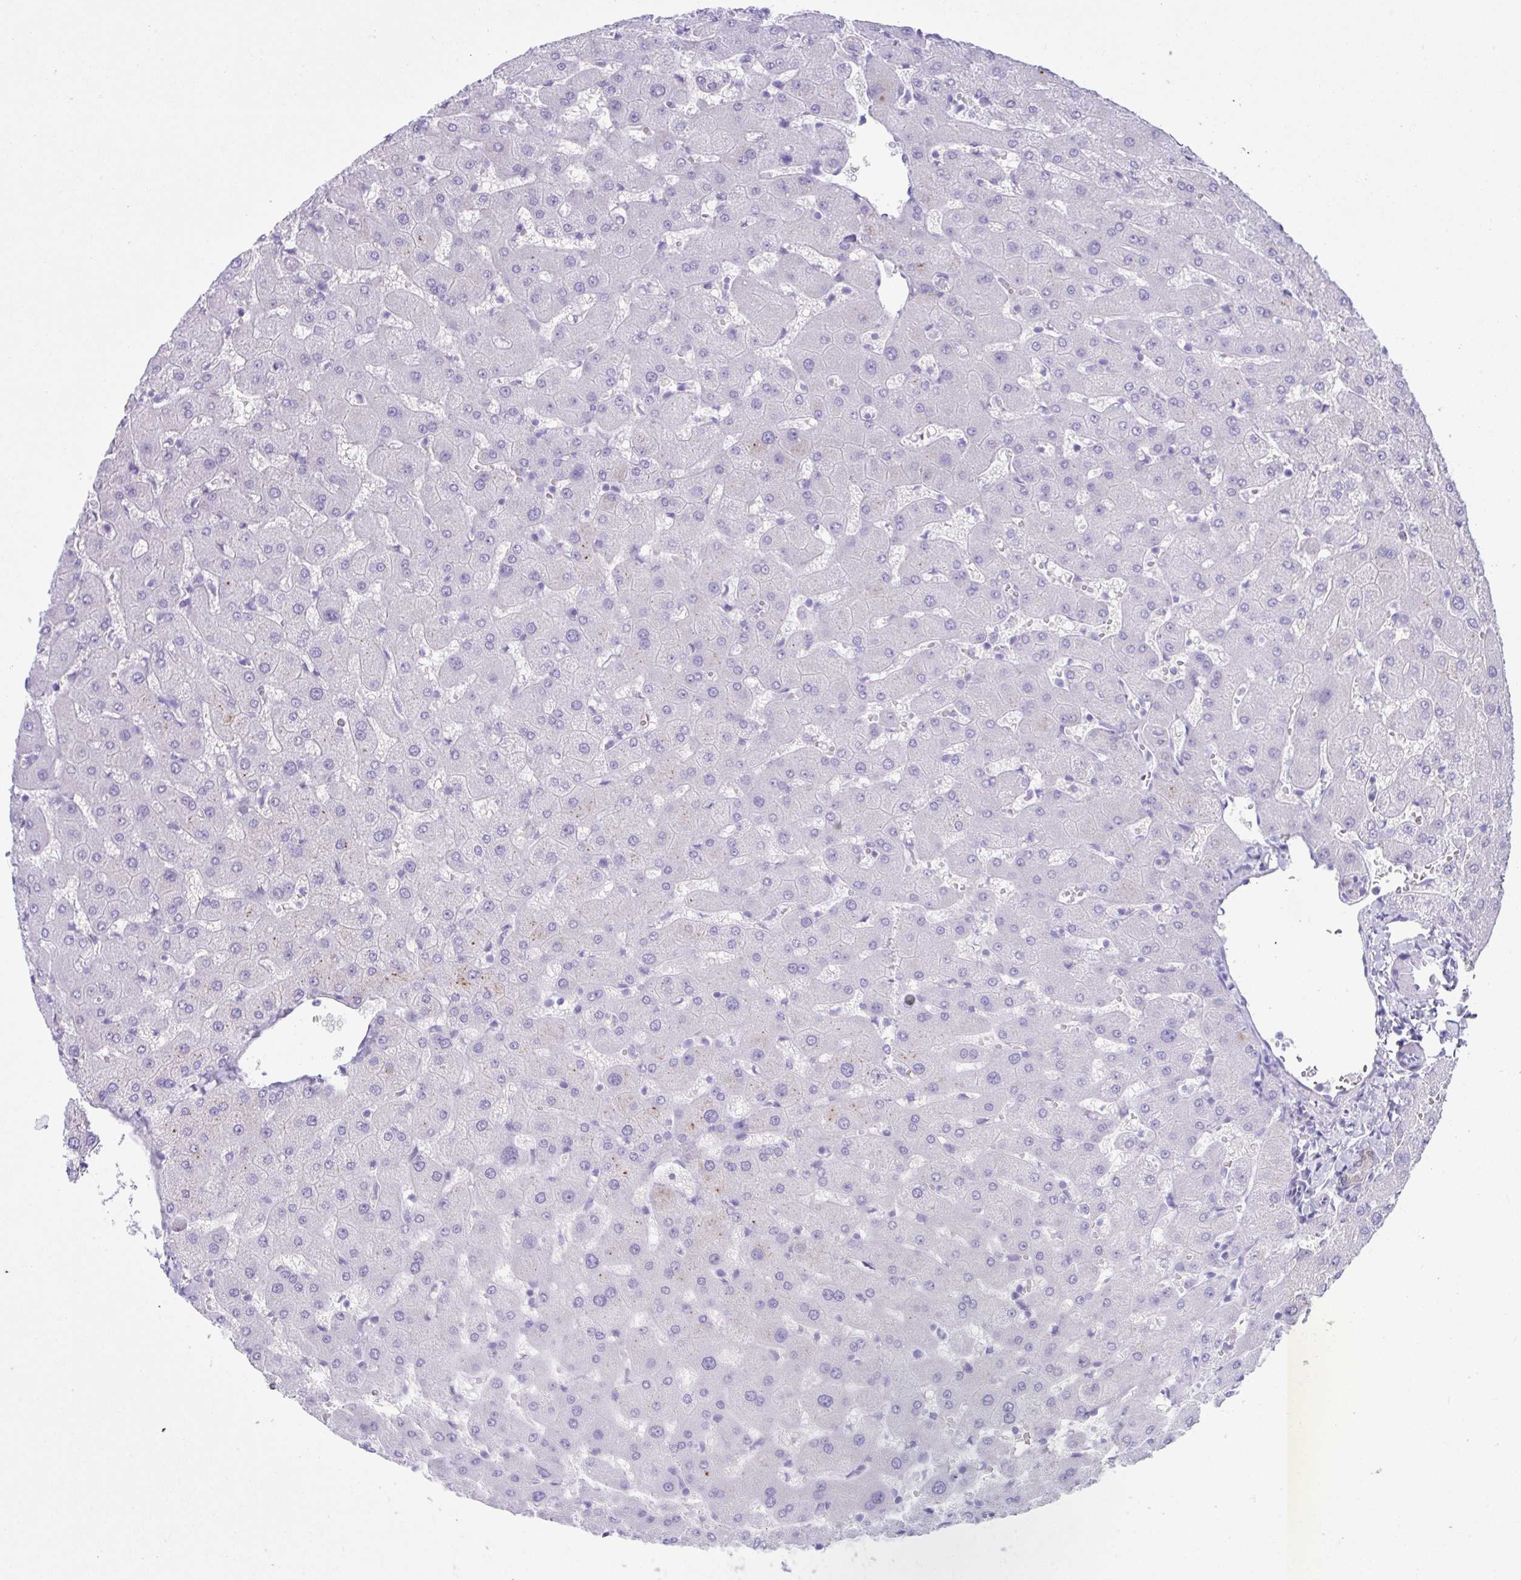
{"staining": {"intensity": "negative", "quantity": "none", "location": "none"}, "tissue": "liver", "cell_type": "Cholangiocytes", "image_type": "normal", "snomed": [{"axis": "morphology", "description": "Normal tissue, NOS"}, {"axis": "topography", "description": "Liver"}], "caption": "The micrograph demonstrates no staining of cholangiocytes in unremarkable liver.", "gene": "PSCA", "patient": {"sex": "female", "age": 63}}